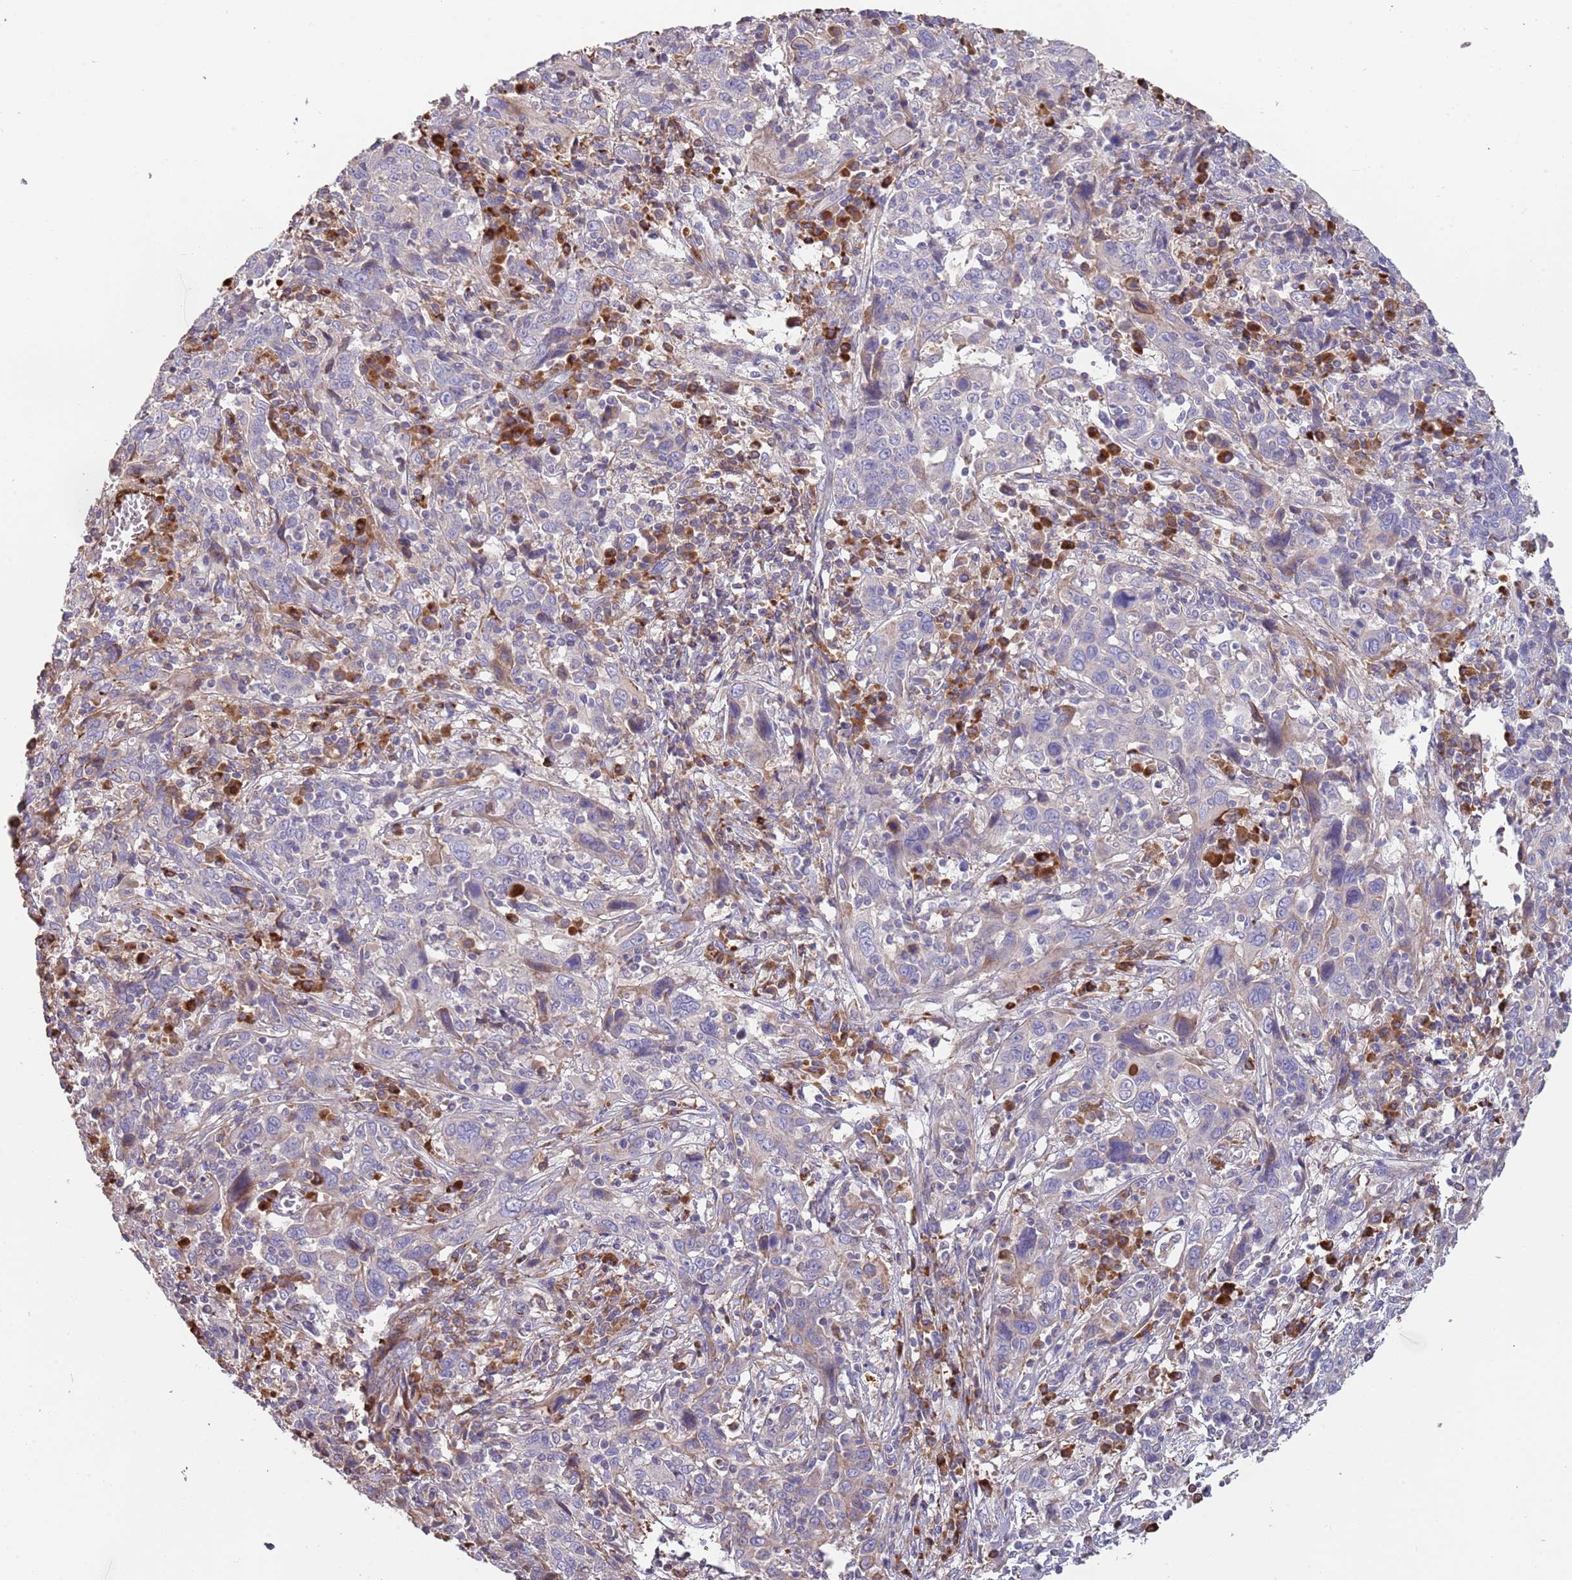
{"staining": {"intensity": "negative", "quantity": "none", "location": "none"}, "tissue": "cervical cancer", "cell_type": "Tumor cells", "image_type": "cancer", "snomed": [{"axis": "morphology", "description": "Squamous cell carcinoma, NOS"}, {"axis": "topography", "description": "Cervix"}], "caption": "High power microscopy histopathology image of an immunohistochemistry image of cervical cancer, revealing no significant expression in tumor cells.", "gene": "SUSD1", "patient": {"sex": "female", "age": 46}}